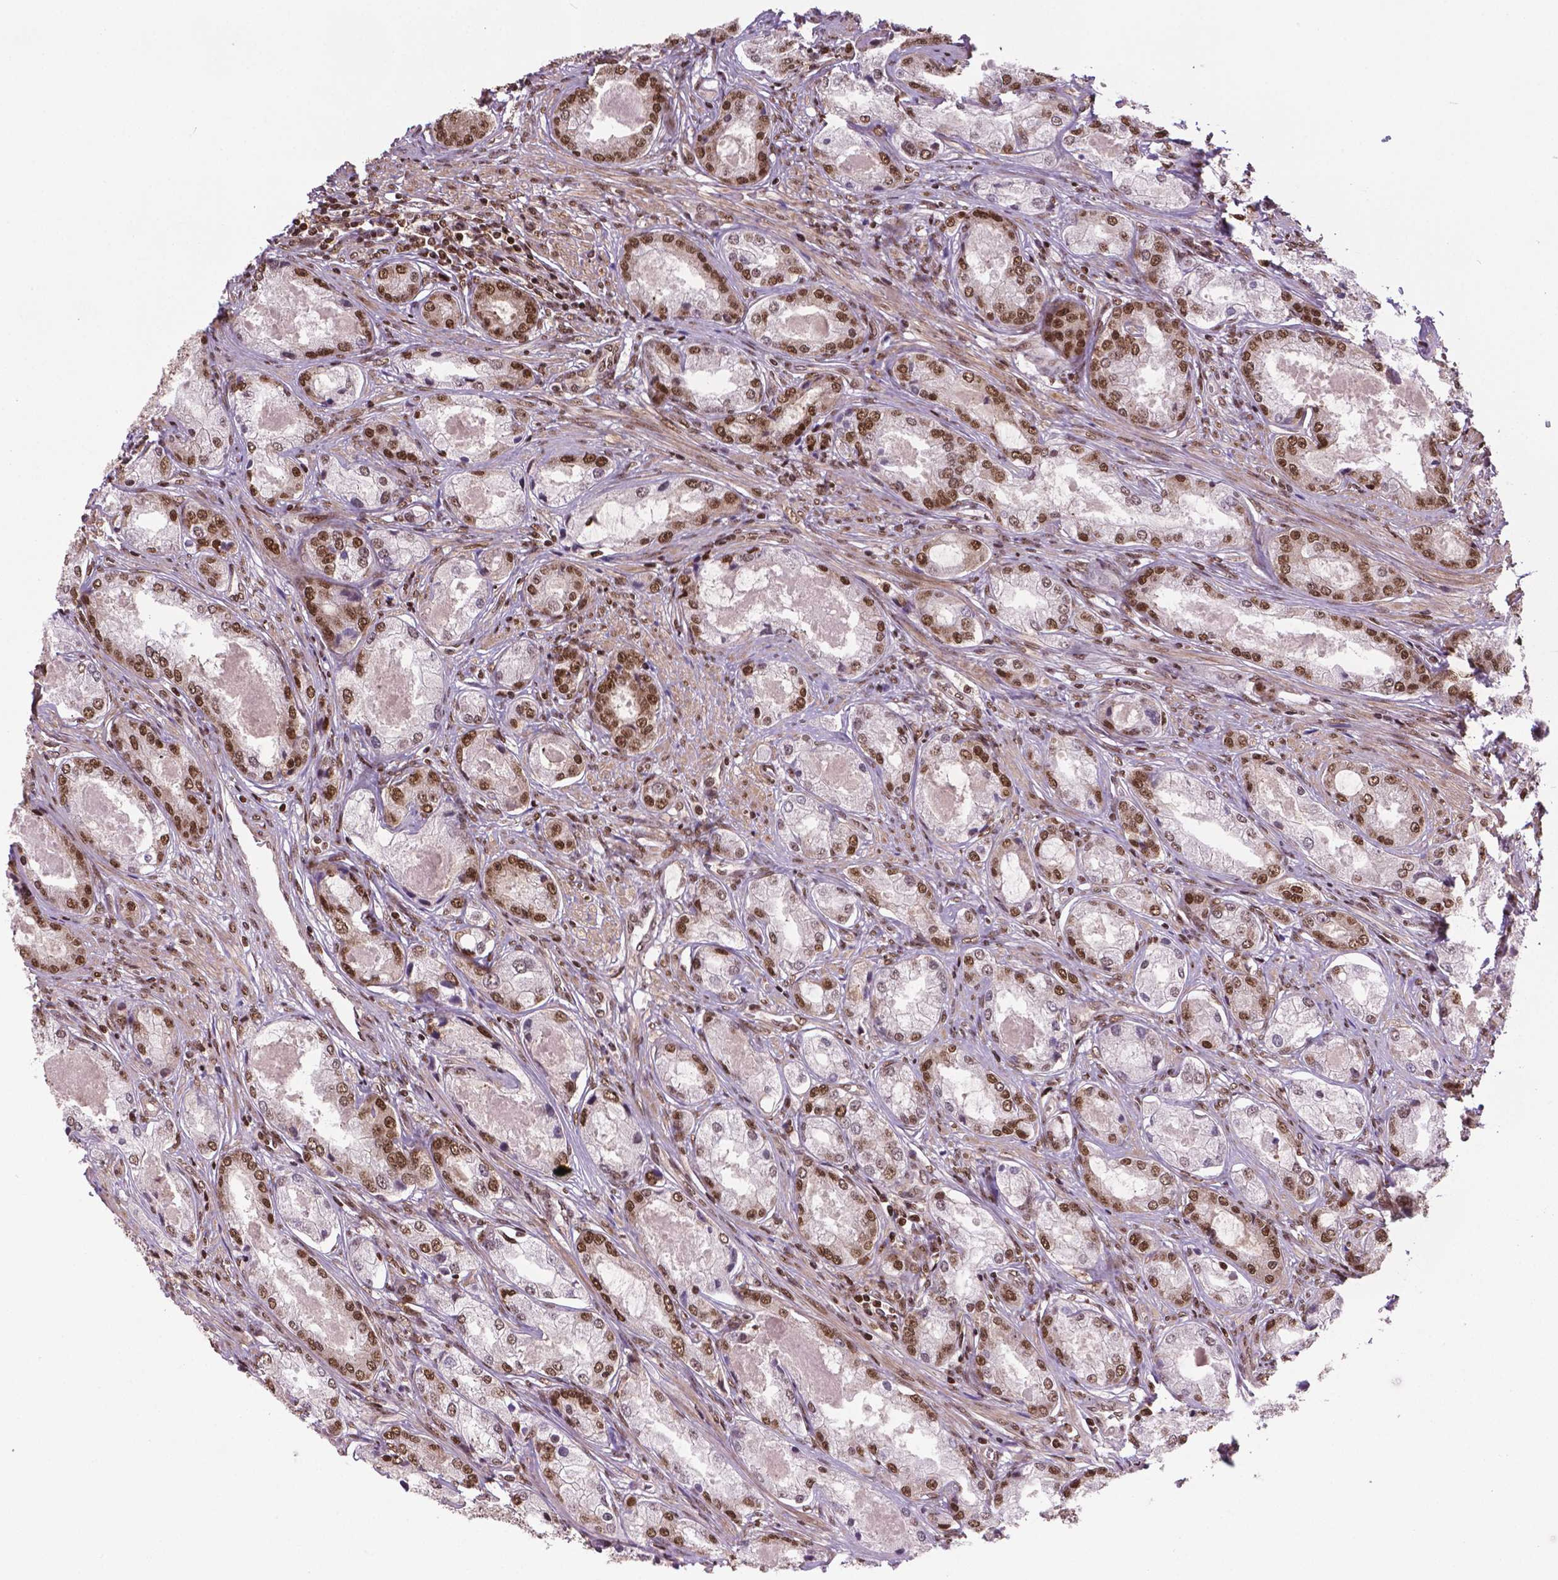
{"staining": {"intensity": "strong", "quantity": "25%-75%", "location": "nuclear"}, "tissue": "prostate cancer", "cell_type": "Tumor cells", "image_type": "cancer", "snomed": [{"axis": "morphology", "description": "Adenocarcinoma, Low grade"}, {"axis": "topography", "description": "Prostate"}], "caption": "Protein staining shows strong nuclear staining in about 25%-75% of tumor cells in prostate adenocarcinoma (low-grade).", "gene": "SIRT6", "patient": {"sex": "male", "age": 68}}